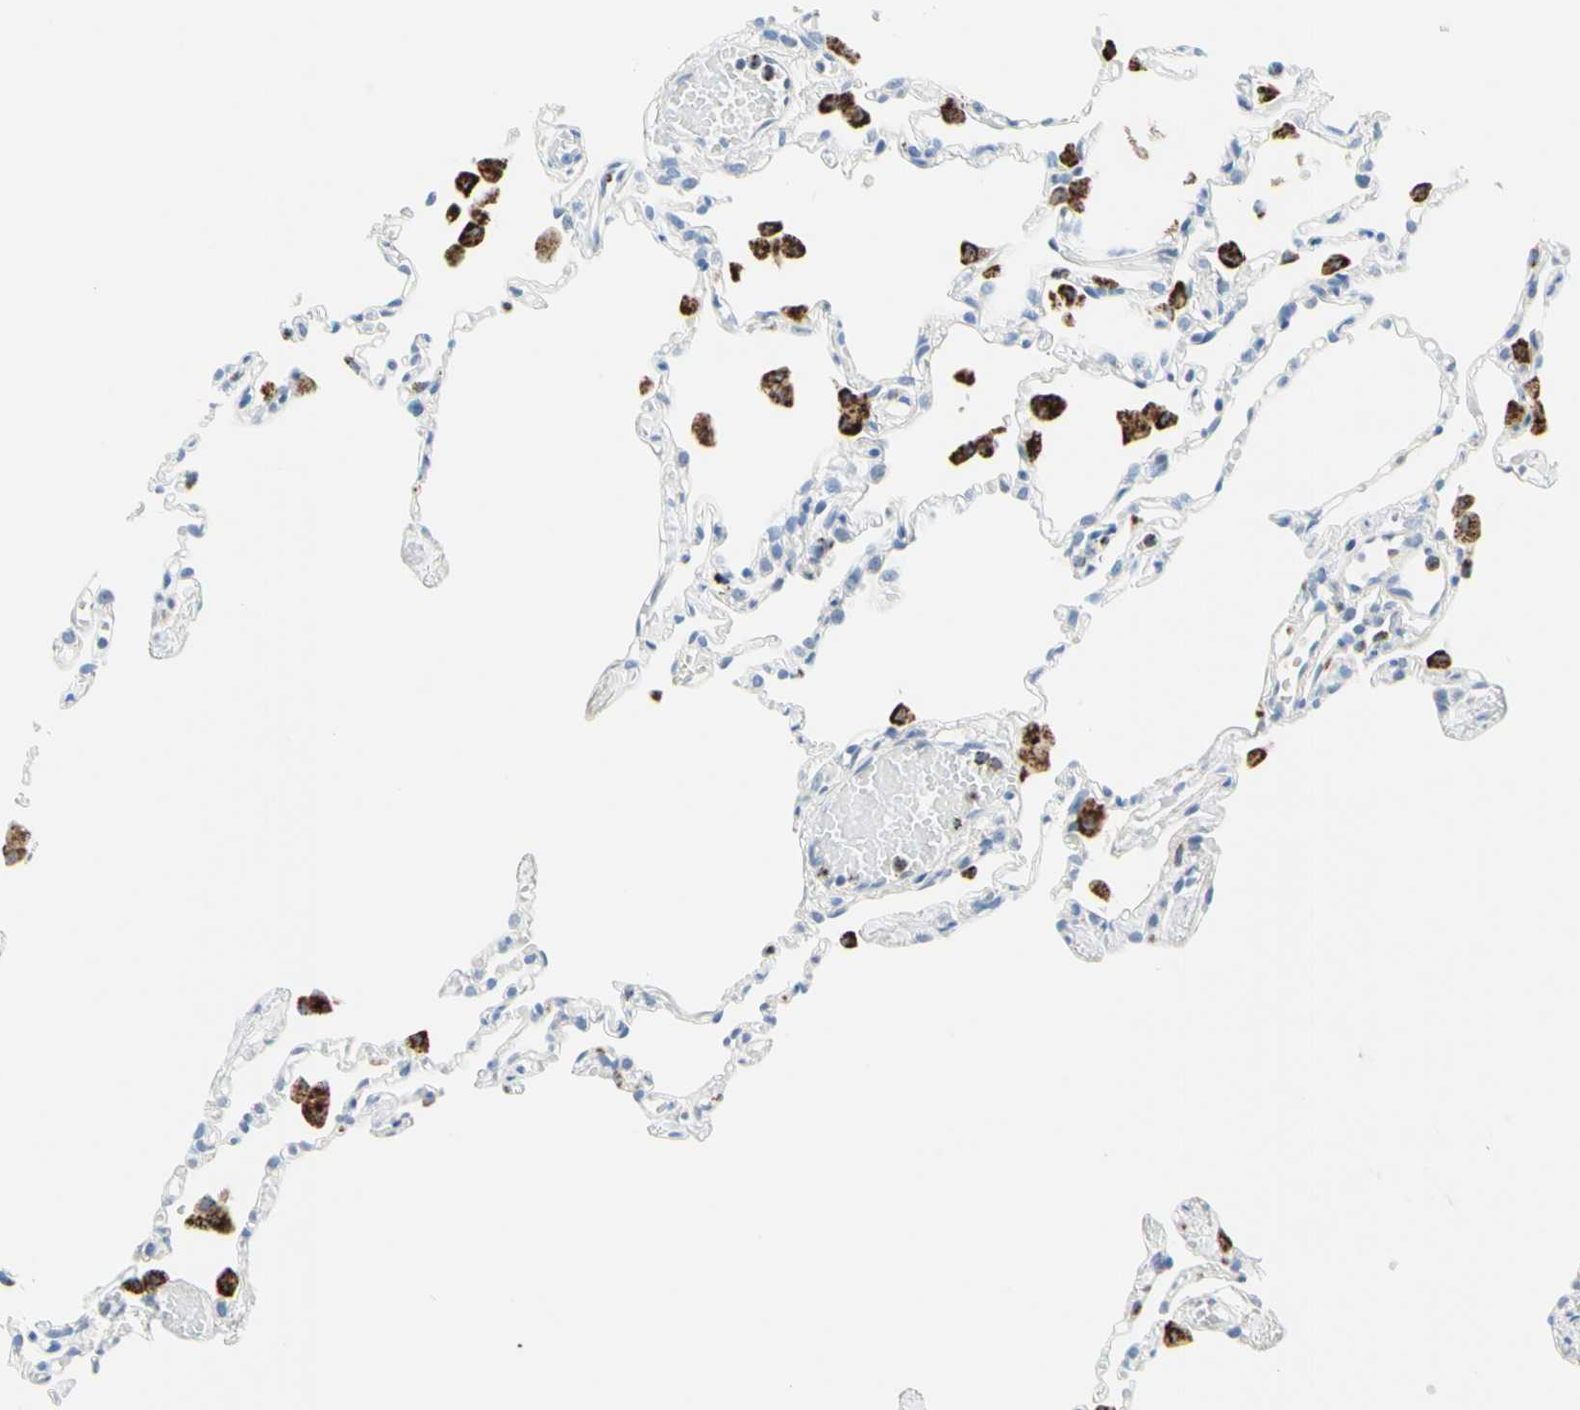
{"staining": {"intensity": "negative", "quantity": "none", "location": "none"}, "tissue": "lung", "cell_type": "Alveolar cells", "image_type": "normal", "snomed": [{"axis": "morphology", "description": "Normal tissue, NOS"}, {"axis": "topography", "description": "Lung"}], "caption": "Lung stained for a protein using immunohistochemistry displays no expression alveolar cells.", "gene": "CYSLTR1", "patient": {"sex": "female", "age": 49}}